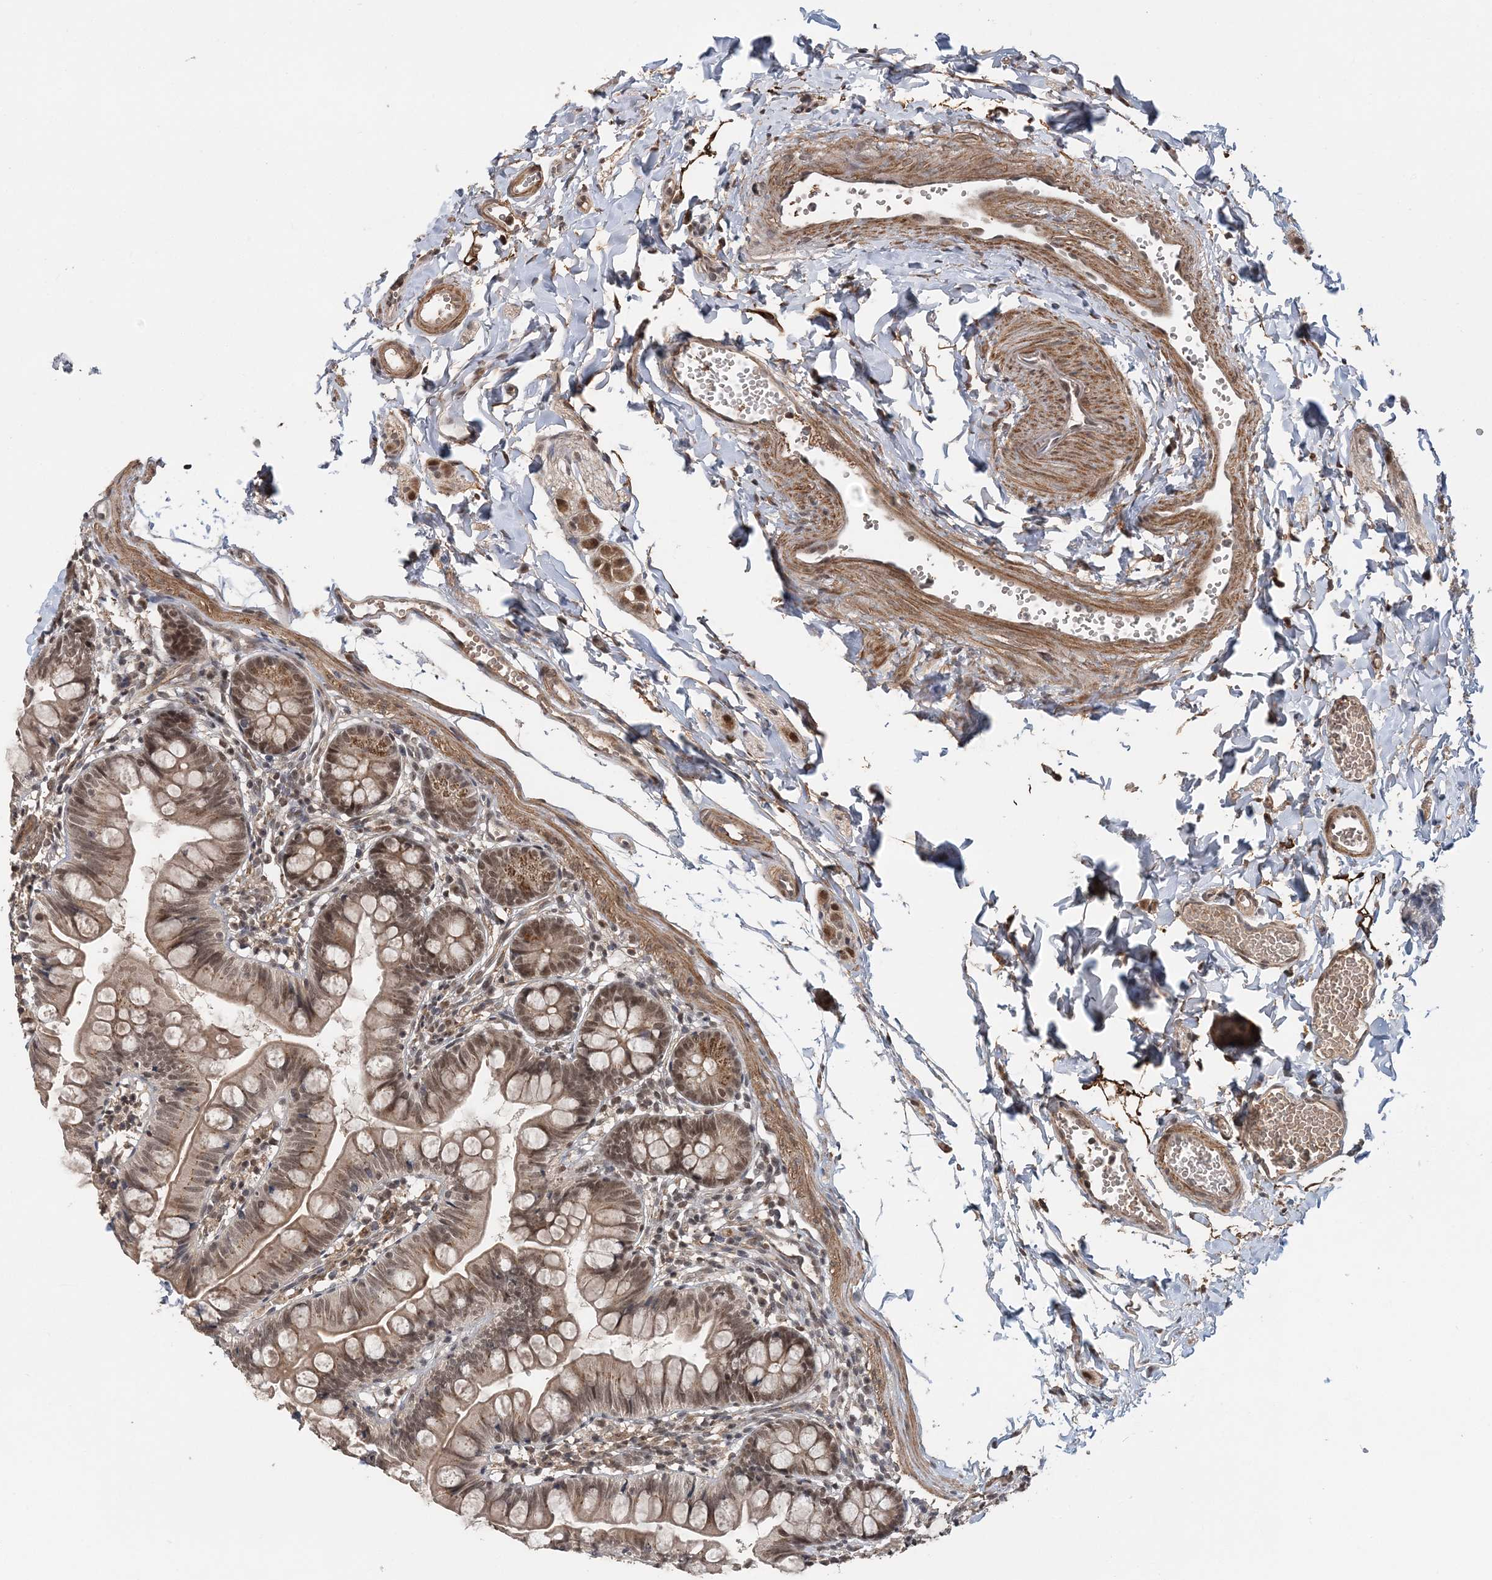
{"staining": {"intensity": "moderate", "quantity": ">75%", "location": "cytoplasmic/membranous,nuclear"}, "tissue": "small intestine", "cell_type": "Glandular cells", "image_type": "normal", "snomed": [{"axis": "morphology", "description": "Normal tissue, NOS"}, {"axis": "topography", "description": "Small intestine"}], "caption": "Immunohistochemistry micrograph of unremarkable small intestine: small intestine stained using immunohistochemistry reveals medium levels of moderate protein expression localized specifically in the cytoplasmic/membranous,nuclear of glandular cells, appearing as a cytoplasmic/membranous,nuclear brown color.", "gene": "TSHZ2", "patient": {"sex": "male", "age": 7}}